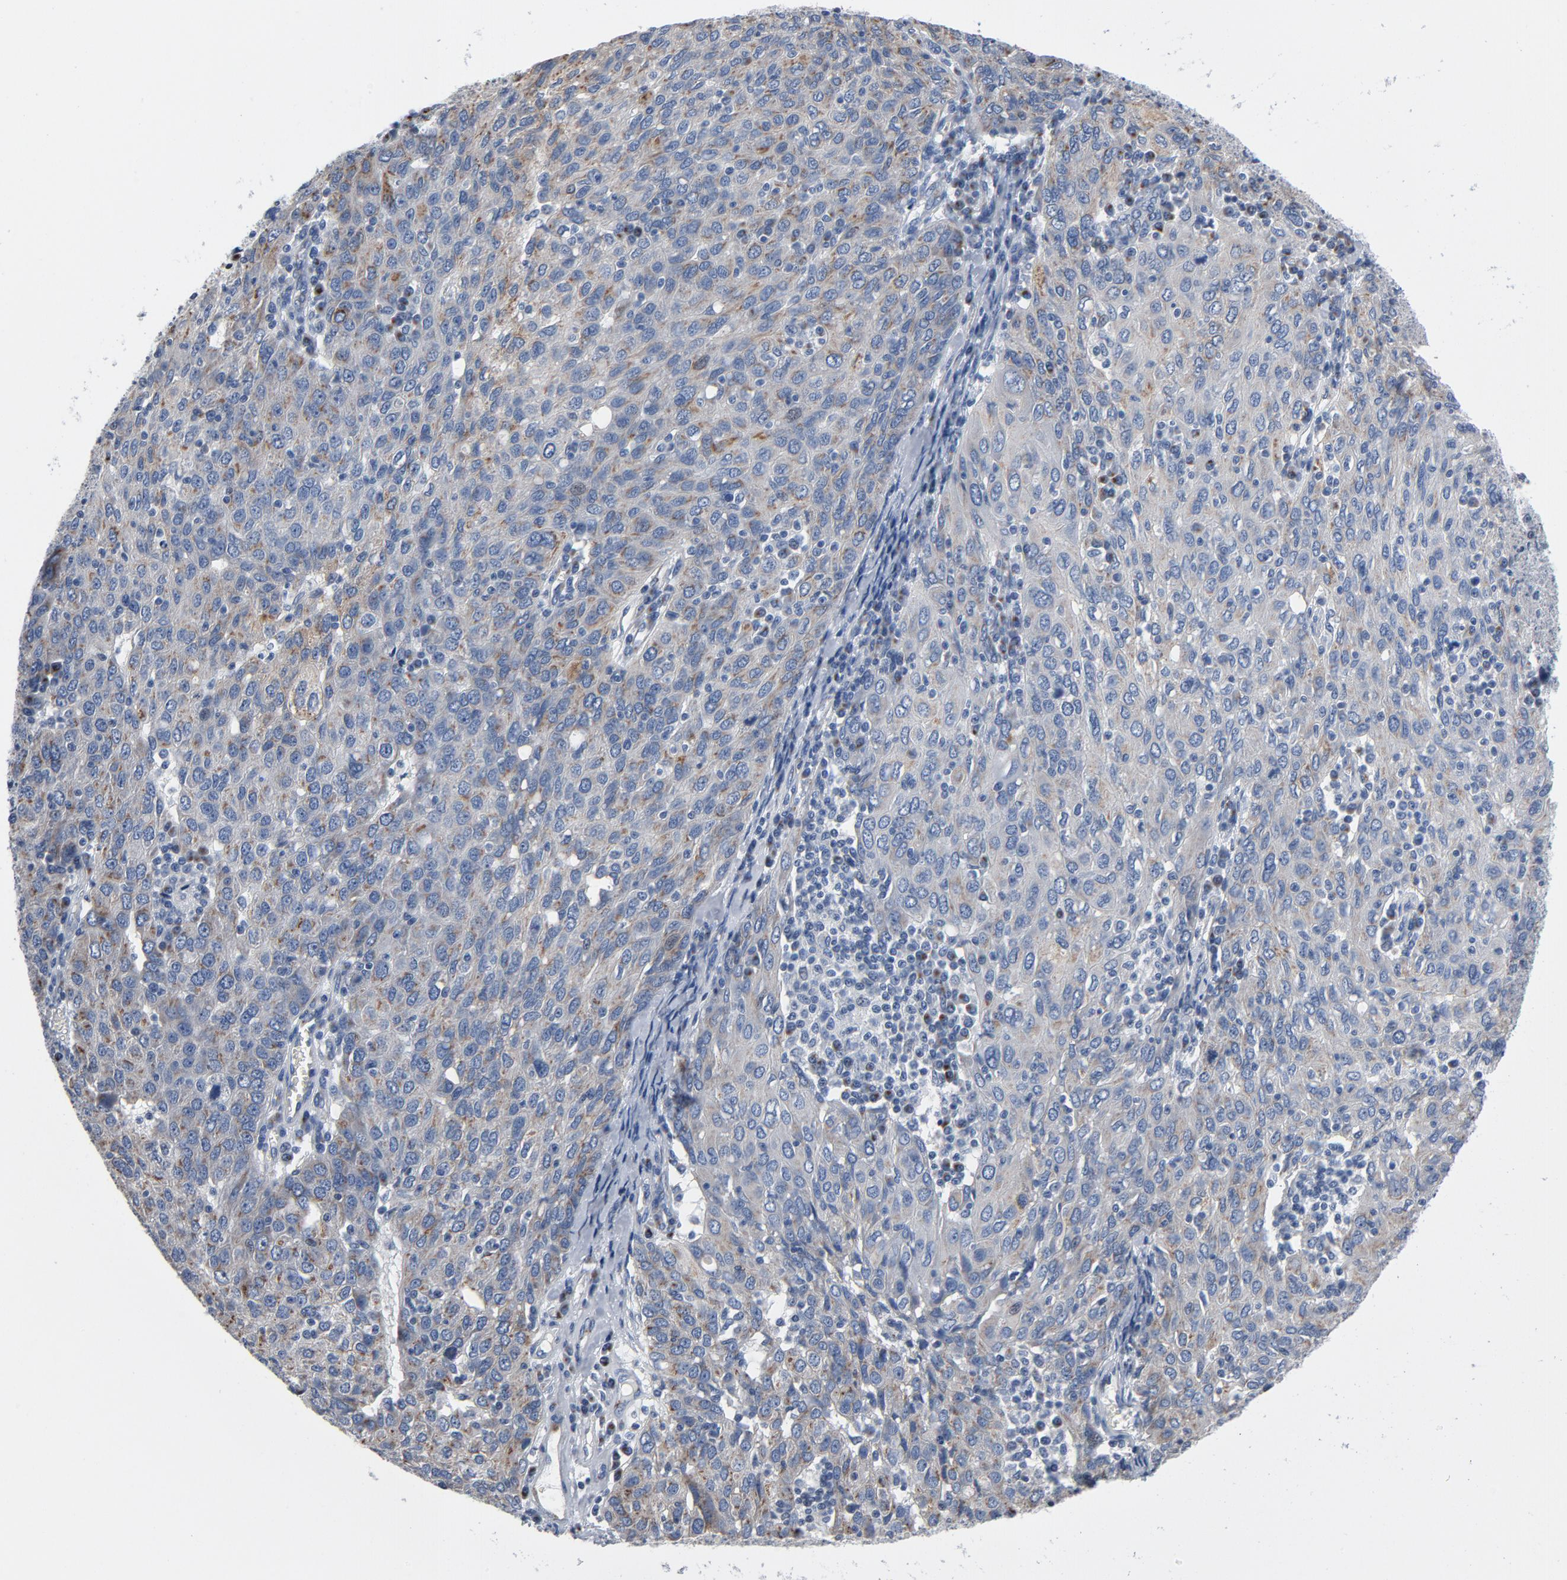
{"staining": {"intensity": "moderate", "quantity": "25%-75%", "location": "cytoplasmic/membranous"}, "tissue": "ovarian cancer", "cell_type": "Tumor cells", "image_type": "cancer", "snomed": [{"axis": "morphology", "description": "Carcinoma, endometroid"}, {"axis": "topography", "description": "Ovary"}], "caption": "Protein staining displays moderate cytoplasmic/membranous expression in approximately 25%-75% of tumor cells in ovarian endometroid carcinoma.", "gene": "YIPF6", "patient": {"sex": "female", "age": 50}}